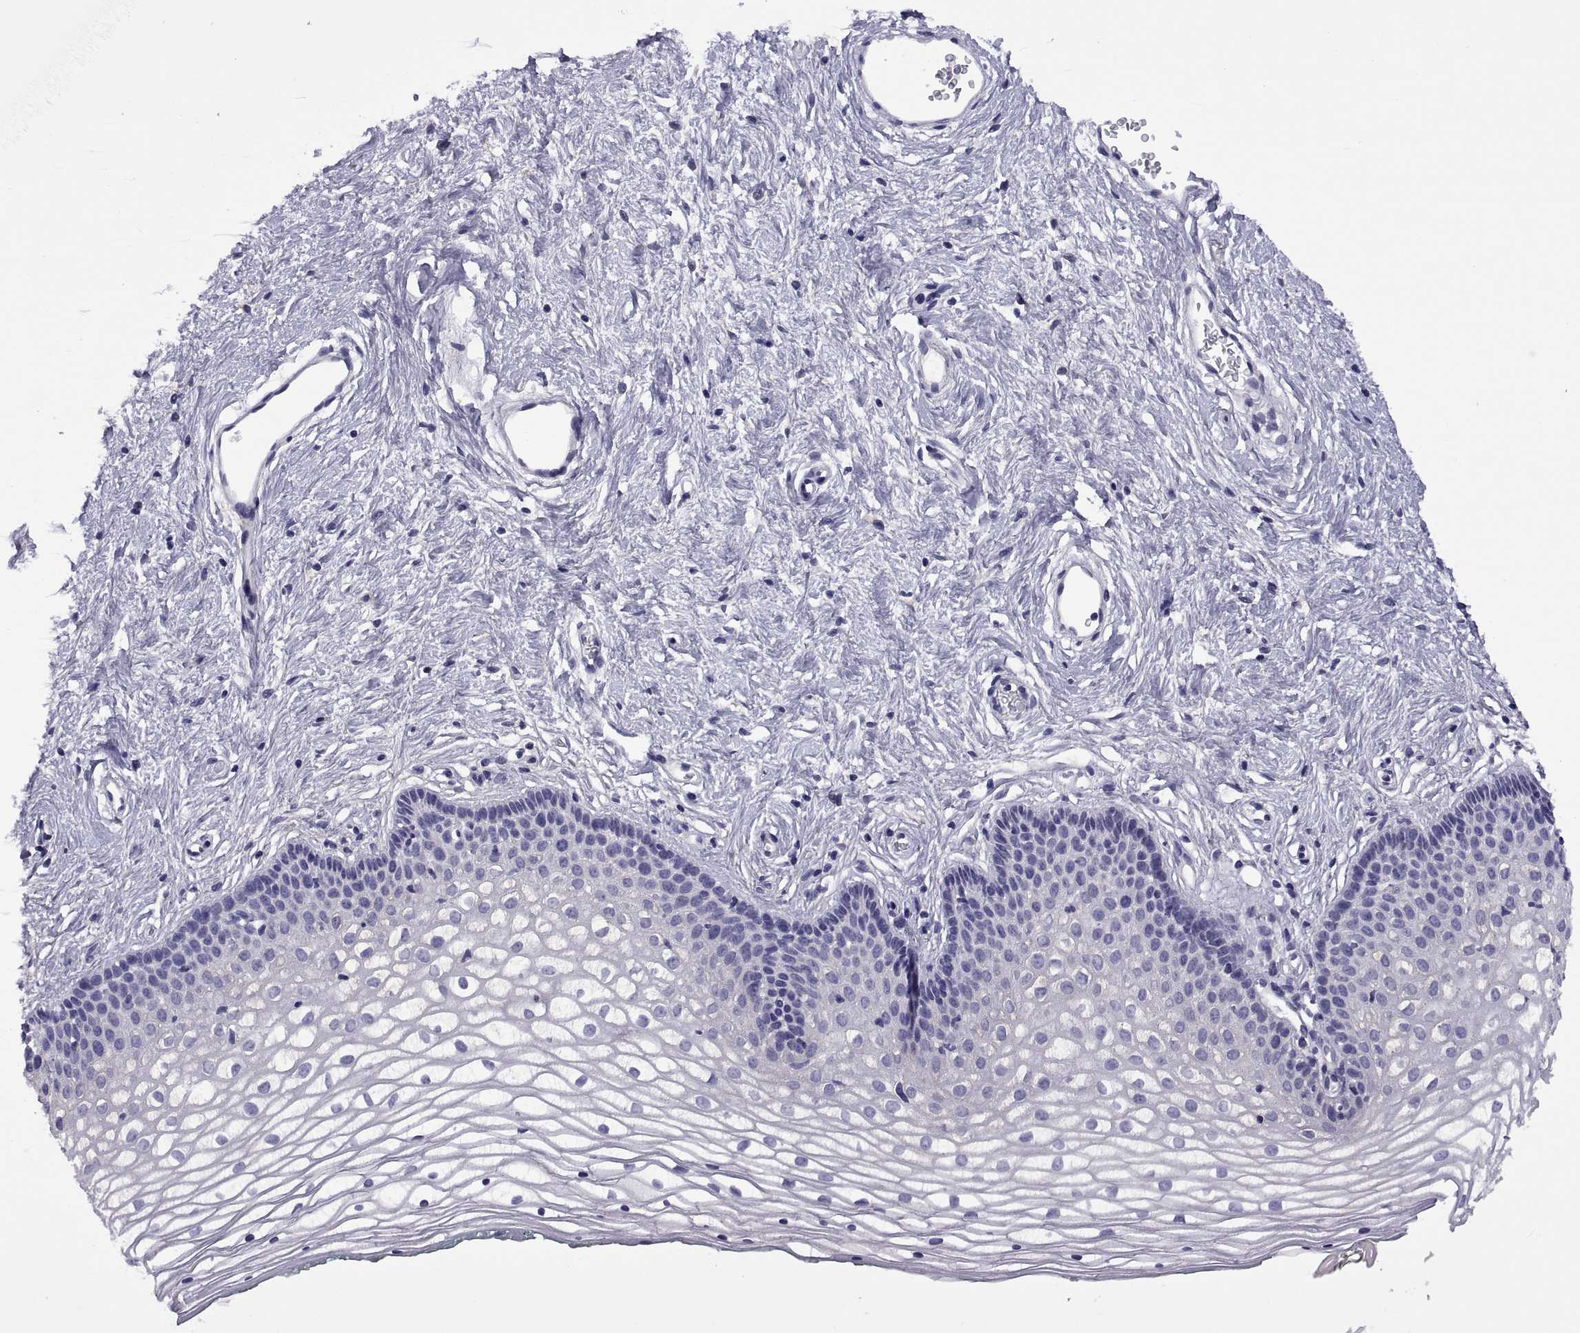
{"staining": {"intensity": "negative", "quantity": "none", "location": "none"}, "tissue": "vagina", "cell_type": "Squamous epithelial cells", "image_type": "normal", "snomed": [{"axis": "morphology", "description": "Normal tissue, NOS"}, {"axis": "topography", "description": "Vagina"}], "caption": "A high-resolution histopathology image shows immunohistochemistry staining of normal vagina, which shows no significant positivity in squamous epithelial cells. The staining was performed using DAB (3,3'-diaminobenzidine) to visualize the protein expression in brown, while the nuclei were stained in blue with hematoxylin (Magnification: 20x).", "gene": "TMC3", "patient": {"sex": "female", "age": 36}}